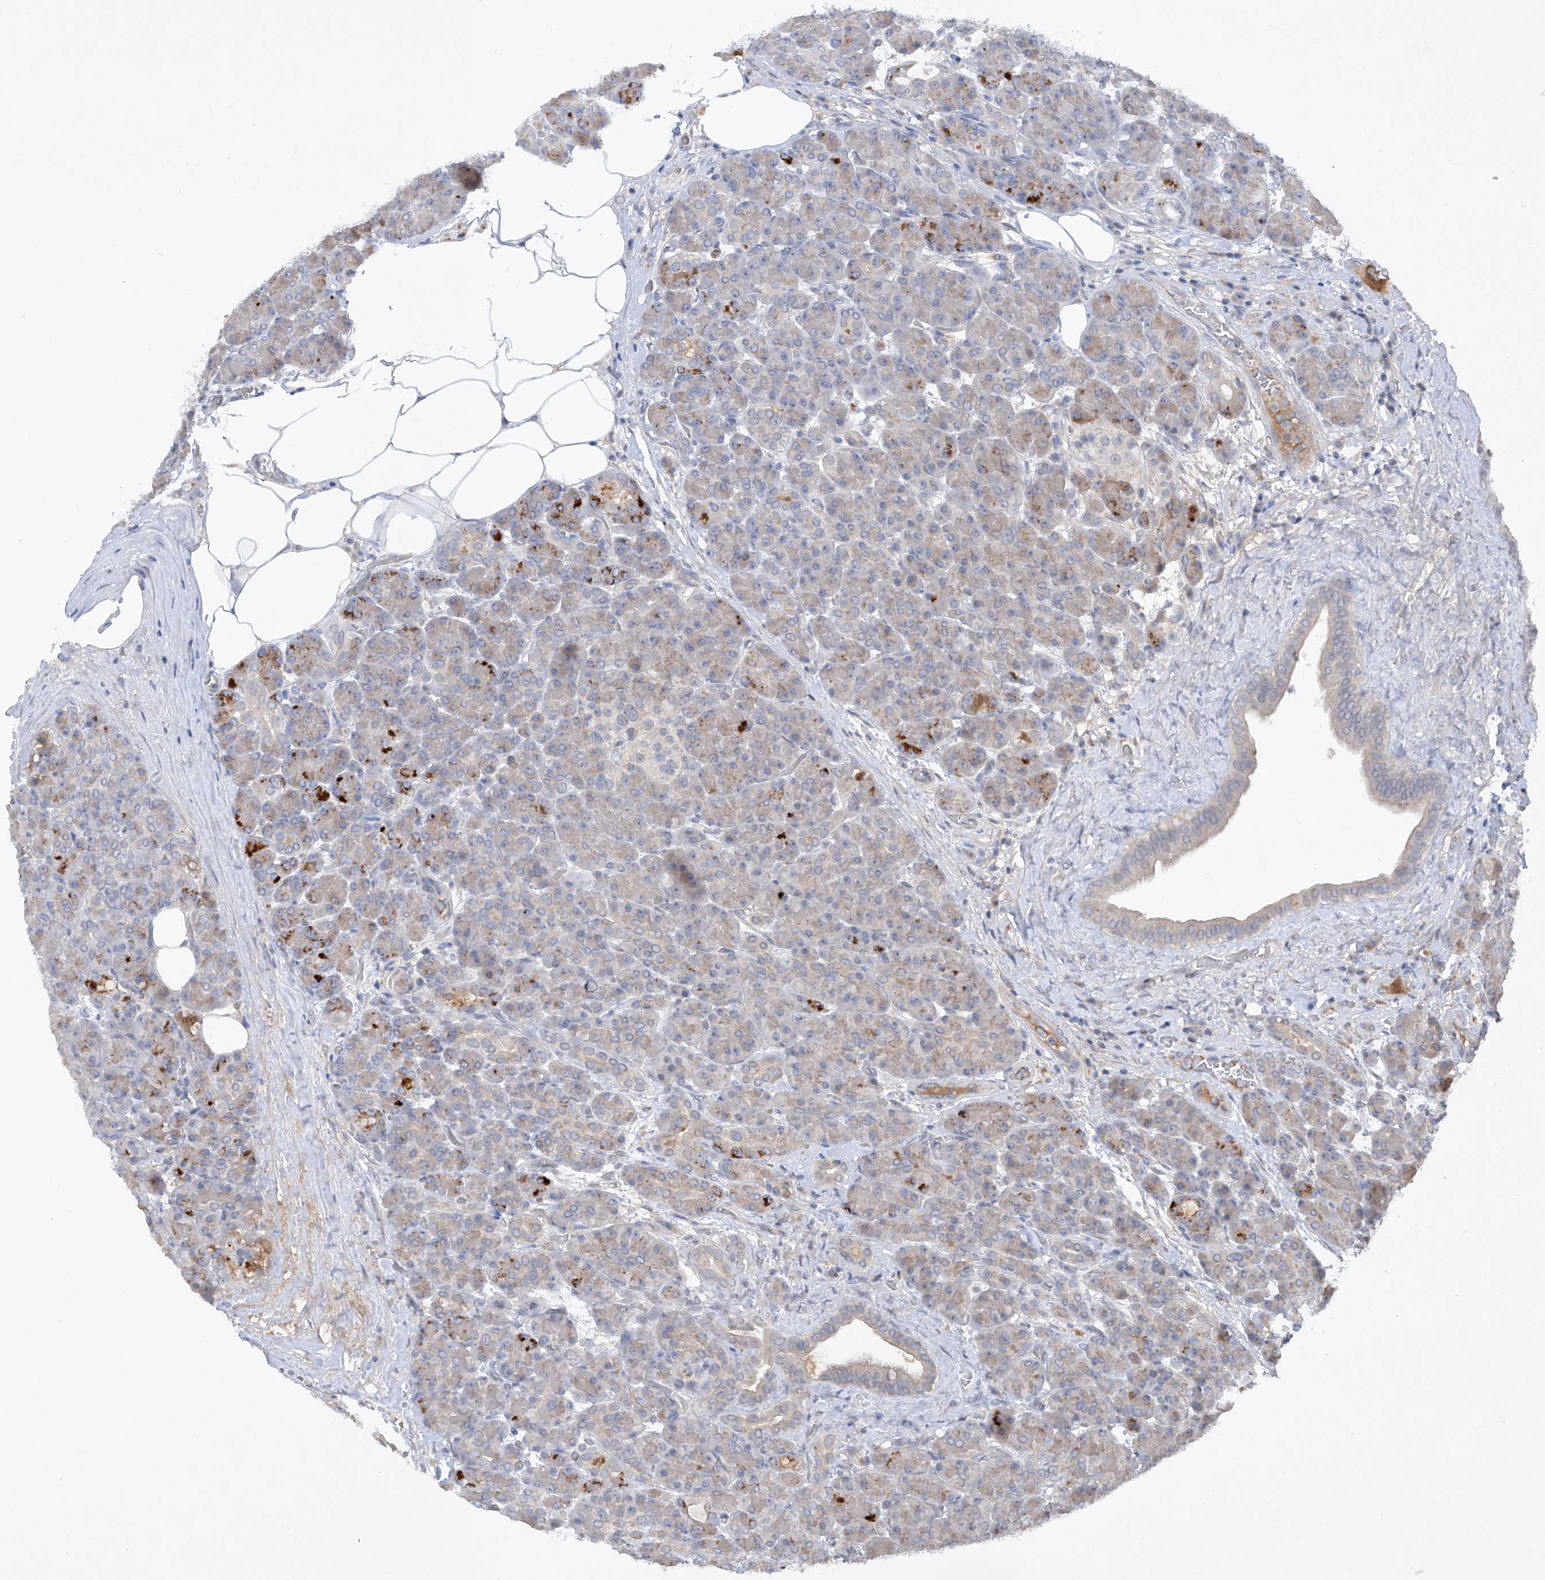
{"staining": {"intensity": "moderate", "quantity": "<25%", "location": "cytoplasmic/membranous"}, "tissue": "pancreas", "cell_type": "Exocrine glandular cells", "image_type": "normal", "snomed": [{"axis": "morphology", "description": "Normal tissue, NOS"}, {"axis": "topography", "description": "Pancreas"}], "caption": "A brown stain shows moderate cytoplasmic/membranous positivity of a protein in exocrine glandular cells of unremarkable human pancreas. Immunohistochemistry stains the protein in brown and the nuclei are stained blue.", "gene": "FAM135A", "patient": {"sex": "male", "age": 63}}